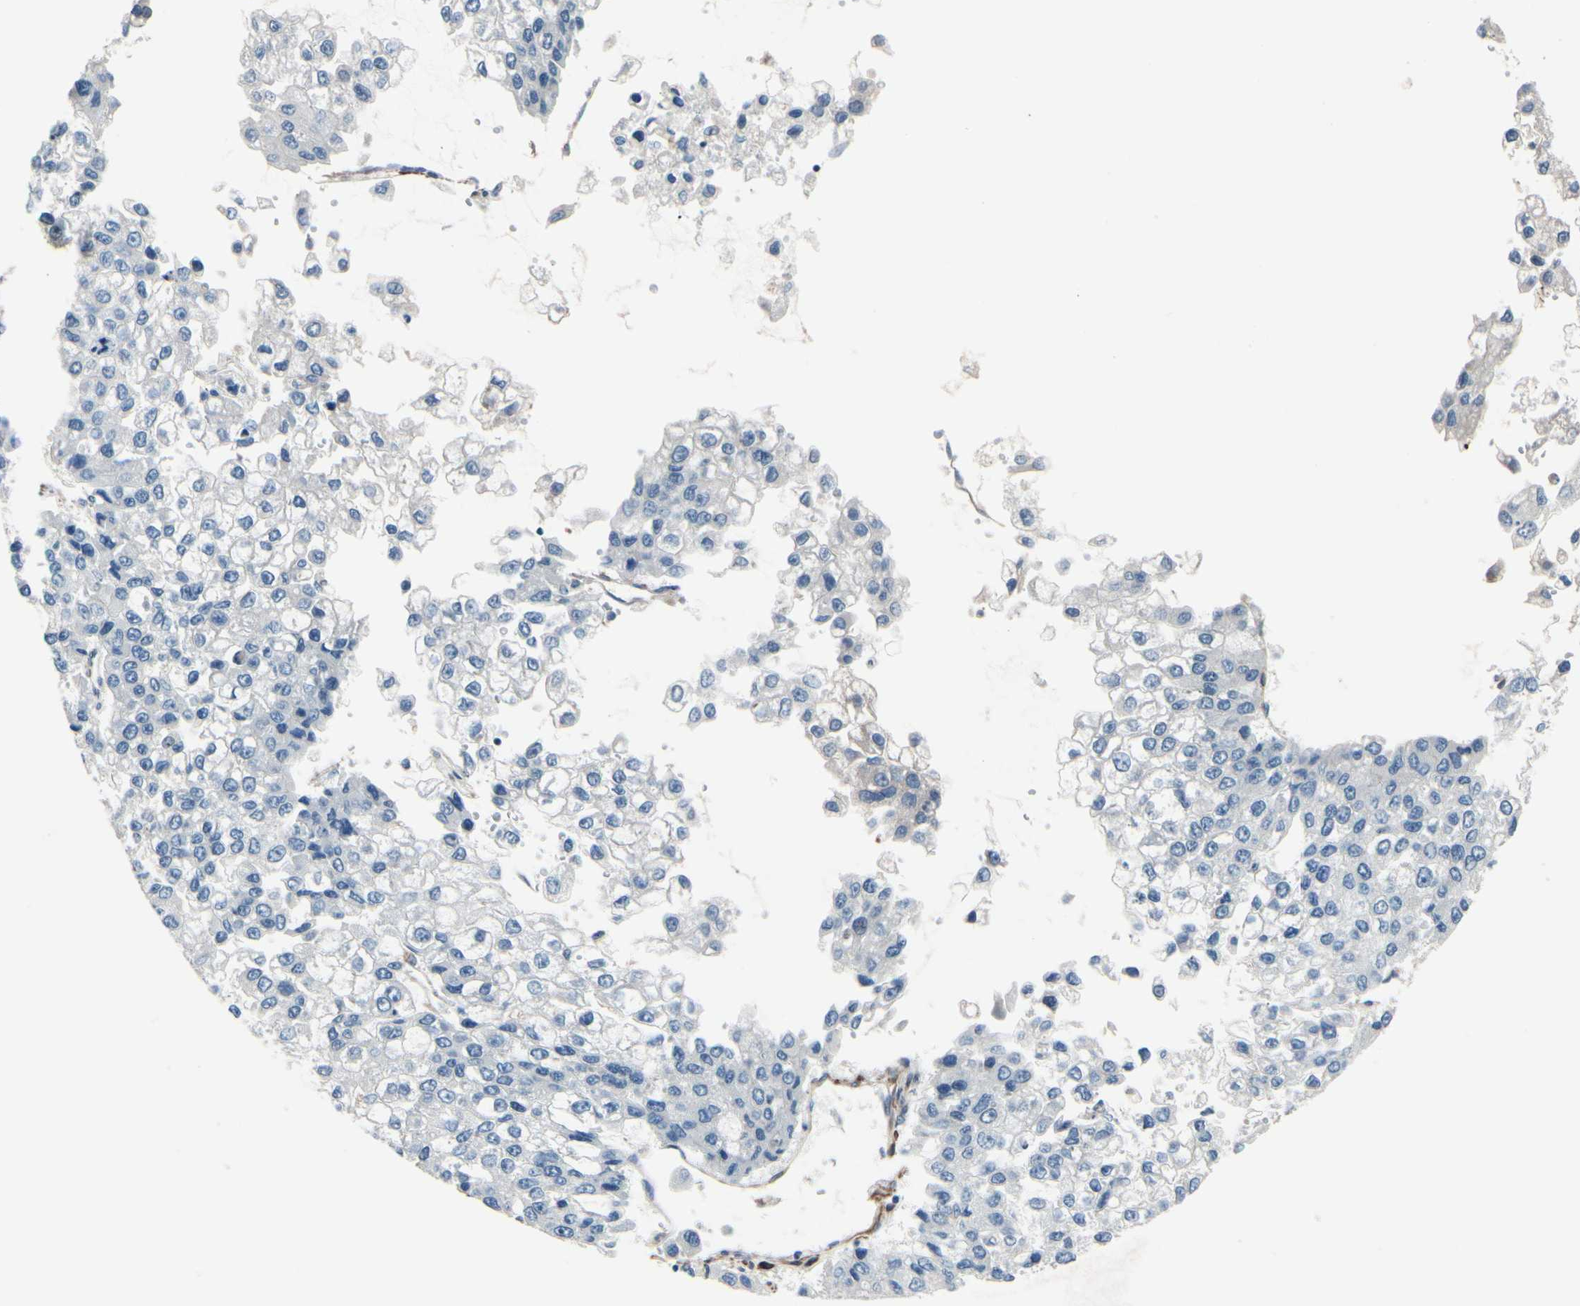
{"staining": {"intensity": "negative", "quantity": "none", "location": "none"}, "tissue": "liver cancer", "cell_type": "Tumor cells", "image_type": "cancer", "snomed": [{"axis": "morphology", "description": "Carcinoma, Hepatocellular, NOS"}, {"axis": "topography", "description": "Liver"}], "caption": "Histopathology image shows no significant protein positivity in tumor cells of liver cancer (hepatocellular carcinoma). (DAB (3,3'-diaminobenzidine) immunohistochemistry visualized using brightfield microscopy, high magnification).", "gene": "TPM1", "patient": {"sex": "female", "age": 66}}